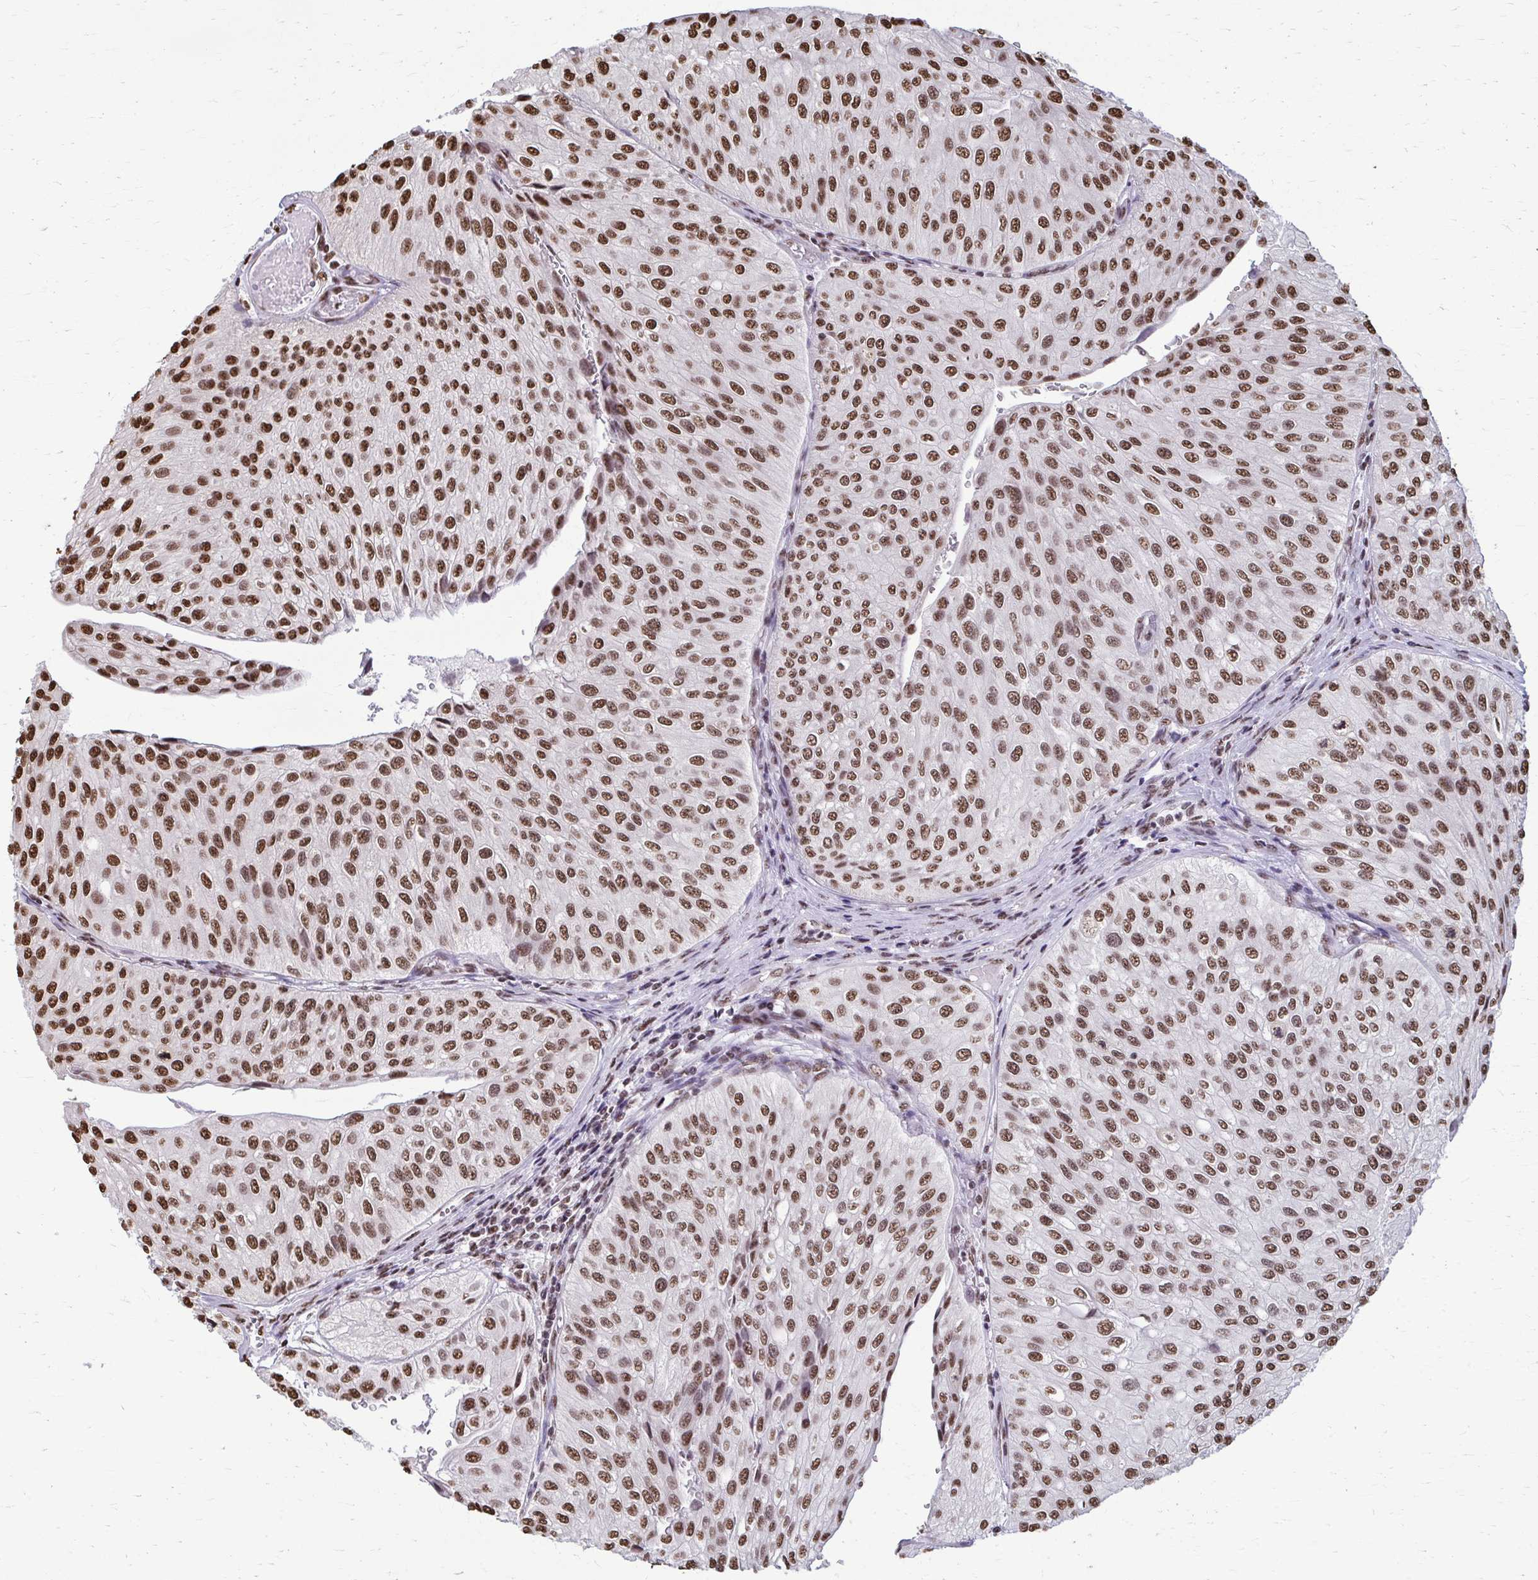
{"staining": {"intensity": "moderate", "quantity": ">75%", "location": "nuclear"}, "tissue": "urothelial cancer", "cell_type": "Tumor cells", "image_type": "cancer", "snomed": [{"axis": "morphology", "description": "Urothelial carcinoma, NOS"}, {"axis": "topography", "description": "Urinary bladder"}], "caption": "Immunohistochemistry image of neoplastic tissue: human urothelial cancer stained using immunohistochemistry demonstrates medium levels of moderate protein expression localized specifically in the nuclear of tumor cells, appearing as a nuclear brown color.", "gene": "SNRPA", "patient": {"sex": "male", "age": 67}}